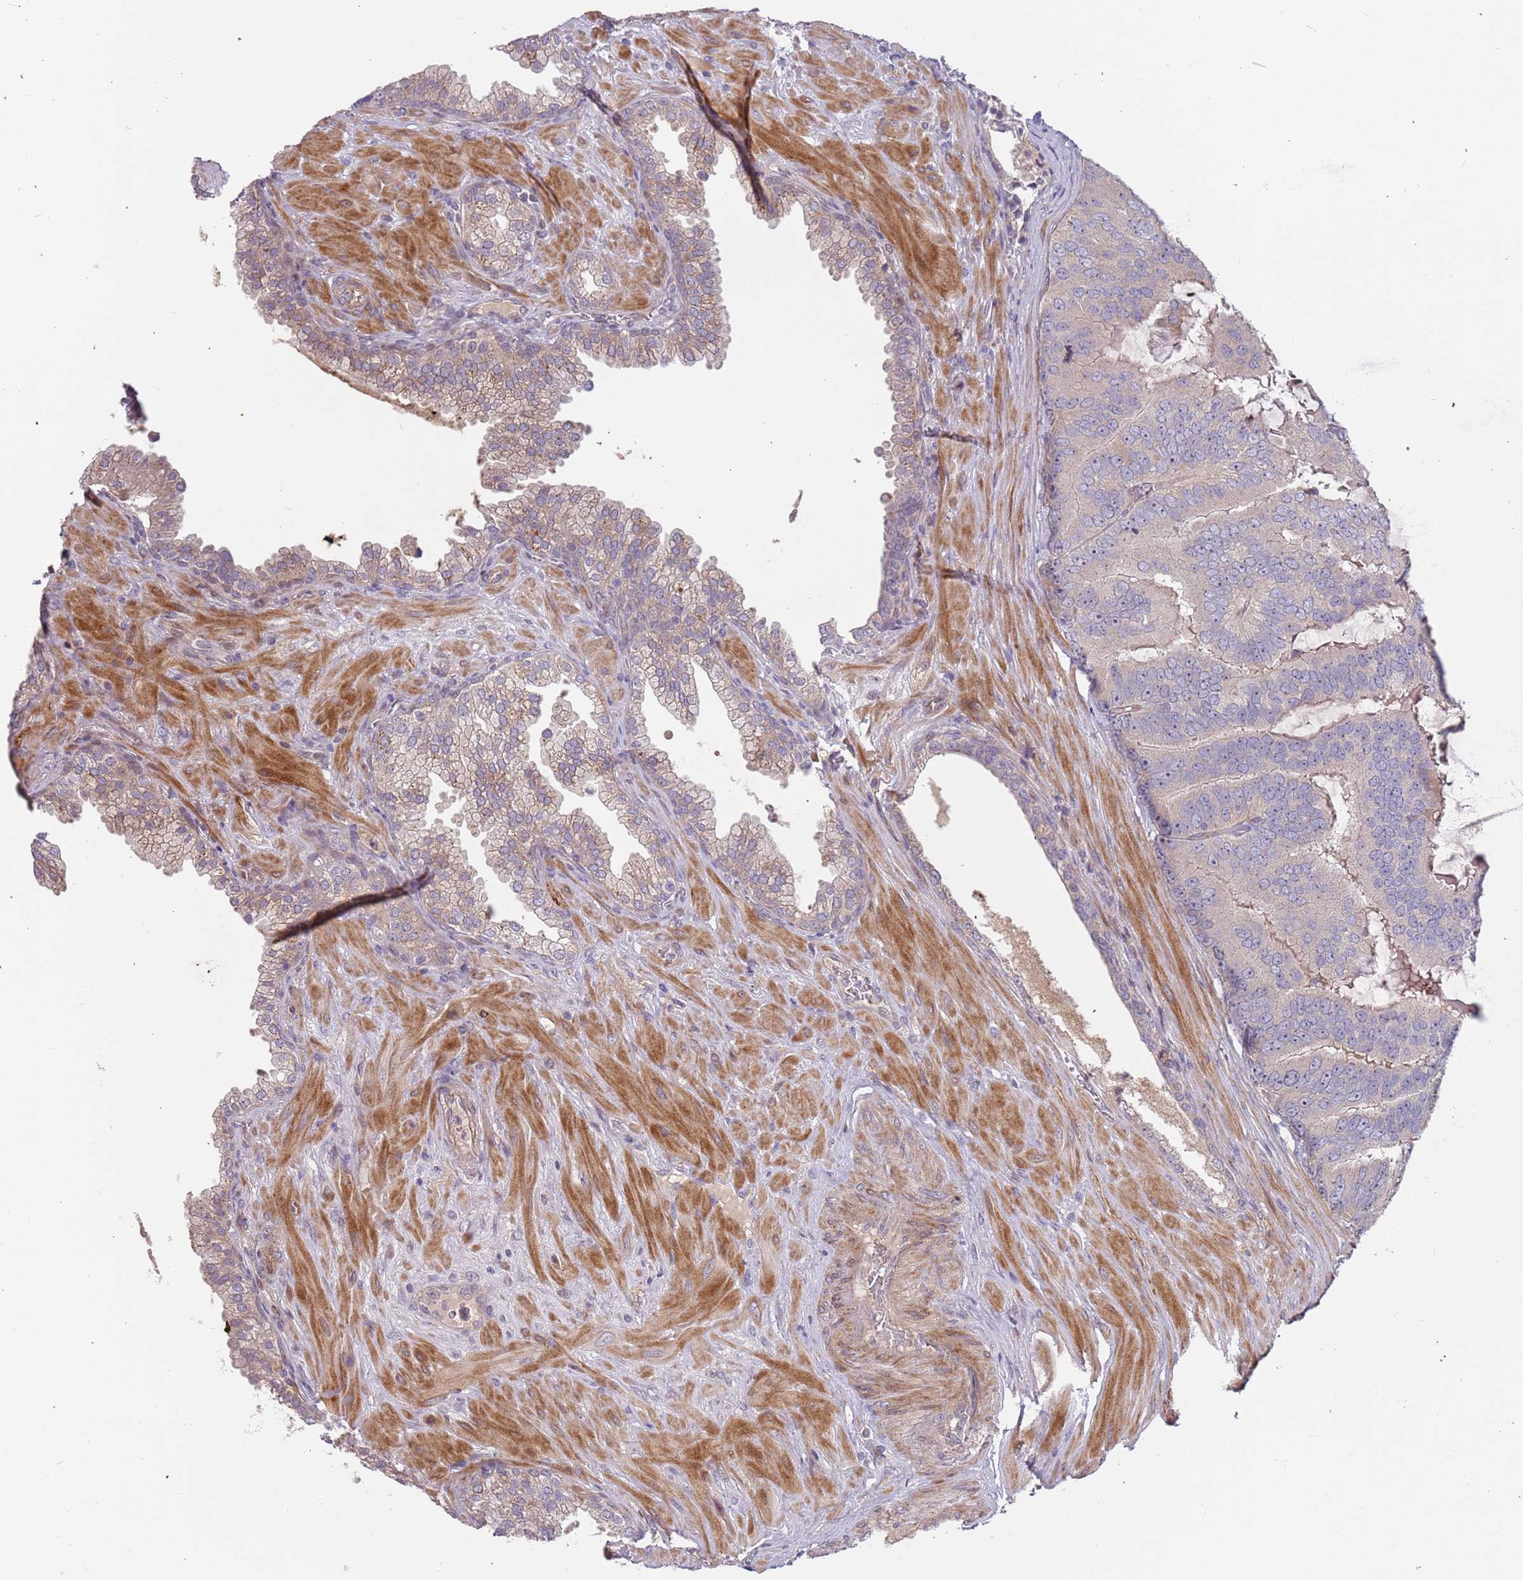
{"staining": {"intensity": "negative", "quantity": "none", "location": "none"}, "tissue": "prostate cancer", "cell_type": "Tumor cells", "image_type": "cancer", "snomed": [{"axis": "morphology", "description": "Adenocarcinoma, High grade"}, {"axis": "topography", "description": "Prostate"}], "caption": "Tumor cells show no significant protein expression in prostate cancer (high-grade adenocarcinoma).", "gene": "TRAPPC6B", "patient": {"sex": "male", "age": 55}}